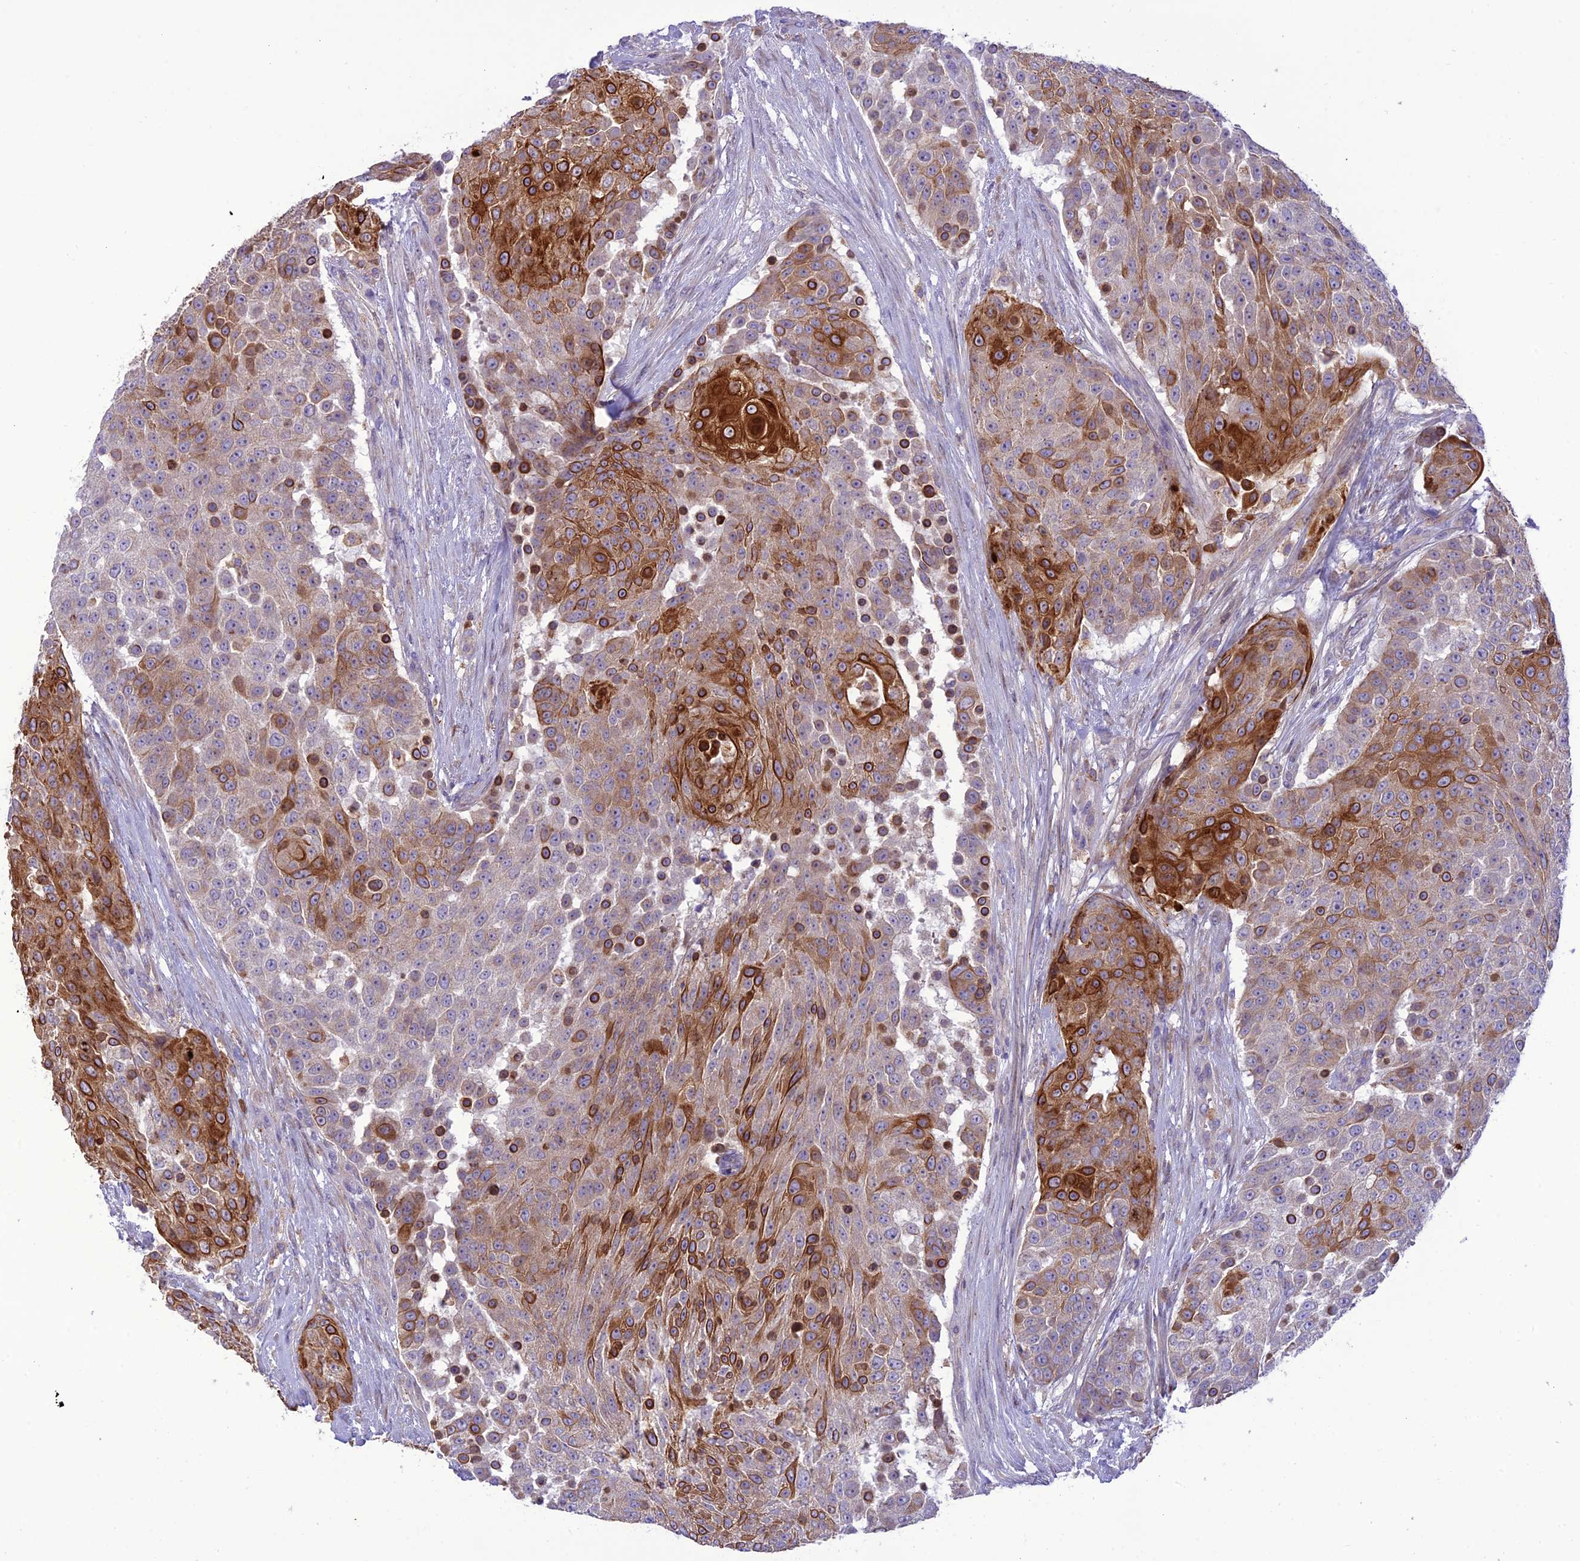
{"staining": {"intensity": "strong", "quantity": "25%-75%", "location": "cytoplasmic/membranous"}, "tissue": "urothelial cancer", "cell_type": "Tumor cells", "image_type": "cancer", "snomed": [{"axis": "morphology", "description": "Urothelial carcinoma, High grade"}, {"axis": "topography", "description": "Urinary bladder"}], "caption": "Urothelial cancer stained for a protein shows strong cytoplasmic/membranous positivity in tumor cells.", "gene": "JMY", "patient": {"sex": "female", "age": 63}}